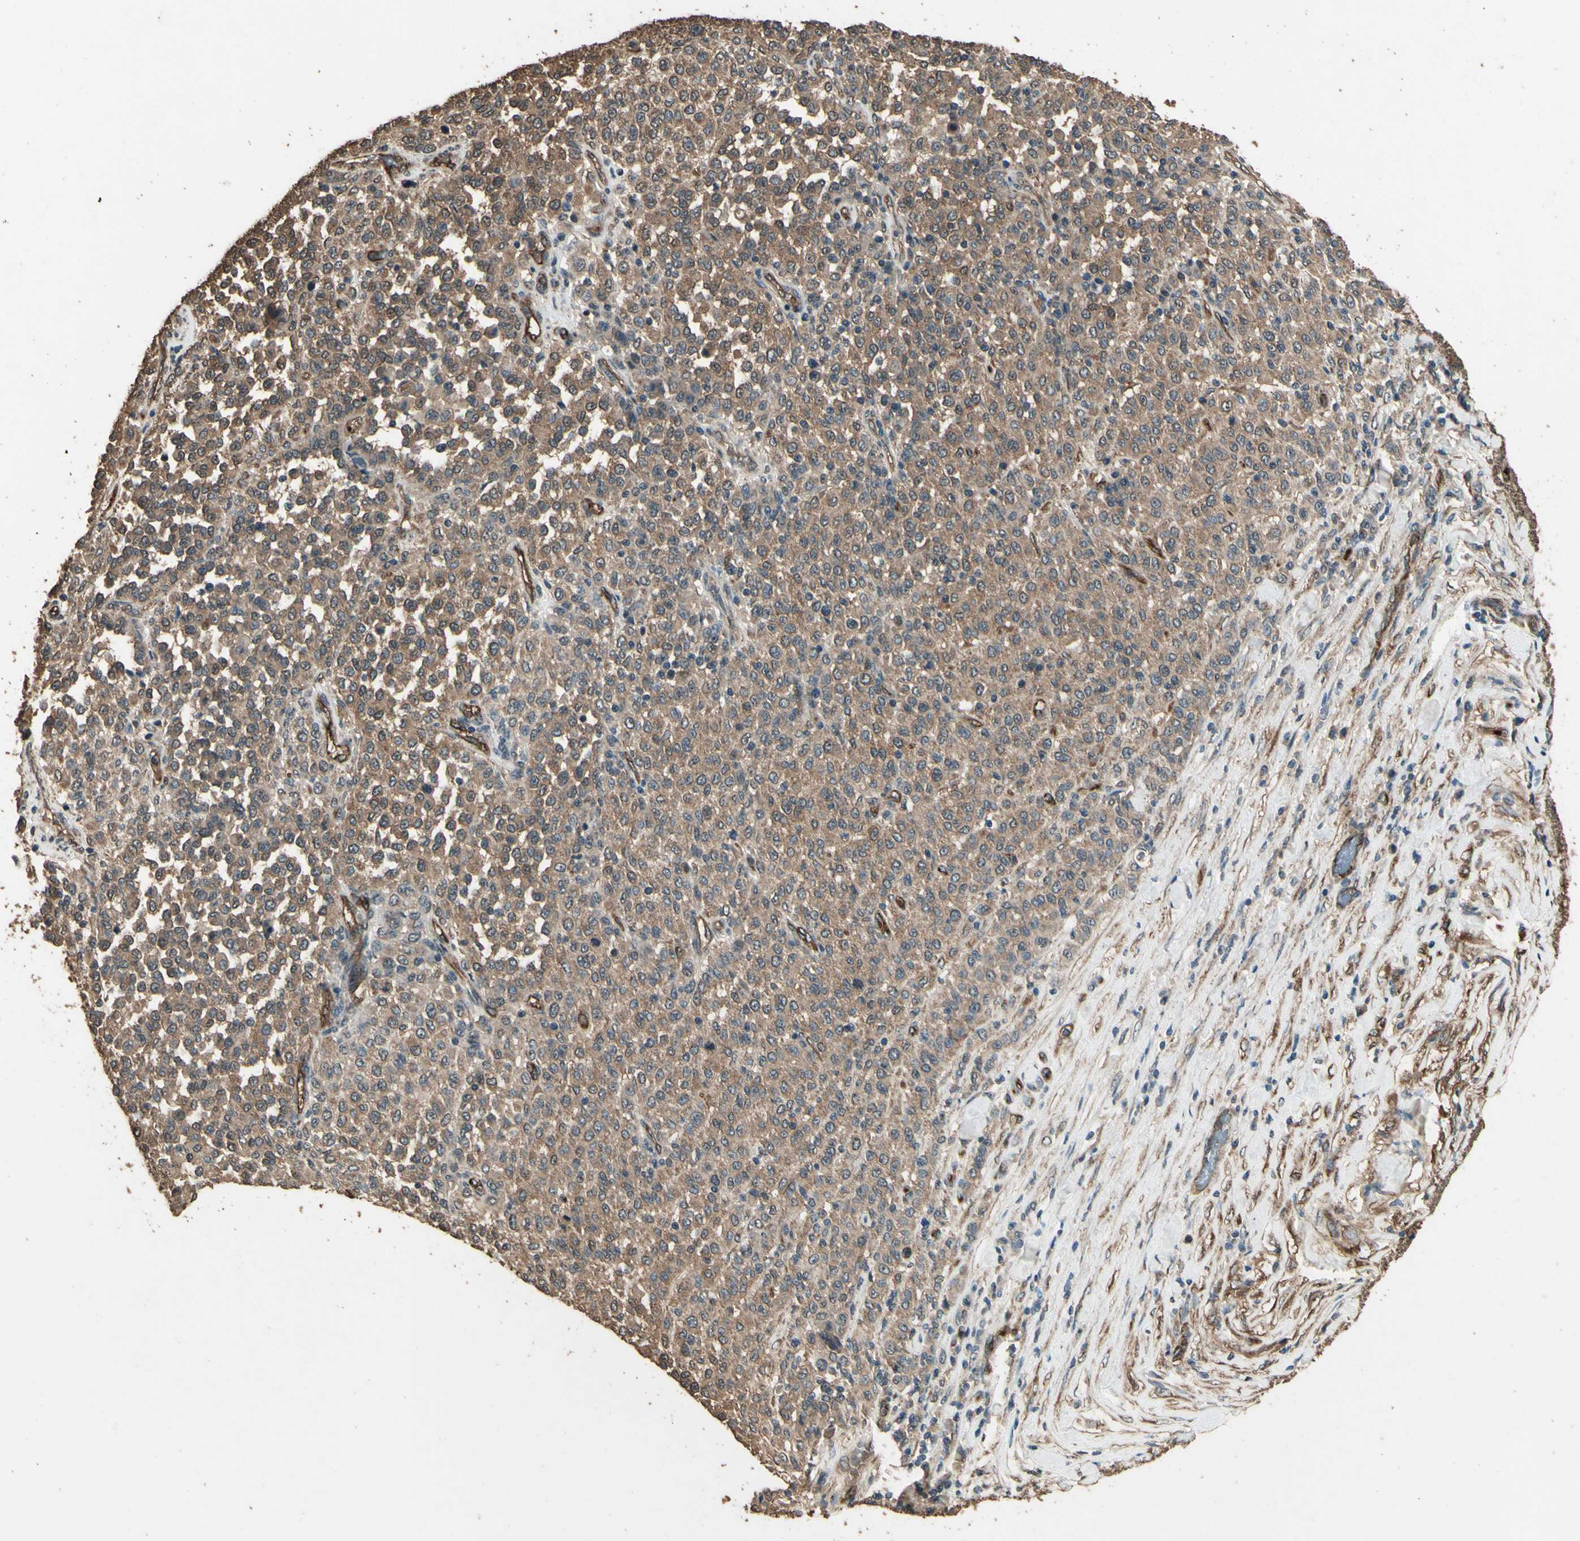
{"staining": {"intensity": "weak", "quantity": ">75%", "location": "cytoplasmic/membranous"}, "tissue": "melanoma", "cell_type": "Tumor cells", "image_type": "cancer", "snomed": [{"axis": "morphology", "description": "Malignant melanoma, Metastatic site"}, {"axis": "topography", "description": "Pancreas"}], "caption": "Protein expression analysis of human malignant melanoma (metastatic site) reveals weak cytoplasmic/membranous positivity in about >75% of tumor cells. The protein of interest is shown in brown color, while the nuclei are stained blue.", "gene": "TSPO", "patient": {"sex": "female", "age": 30}}